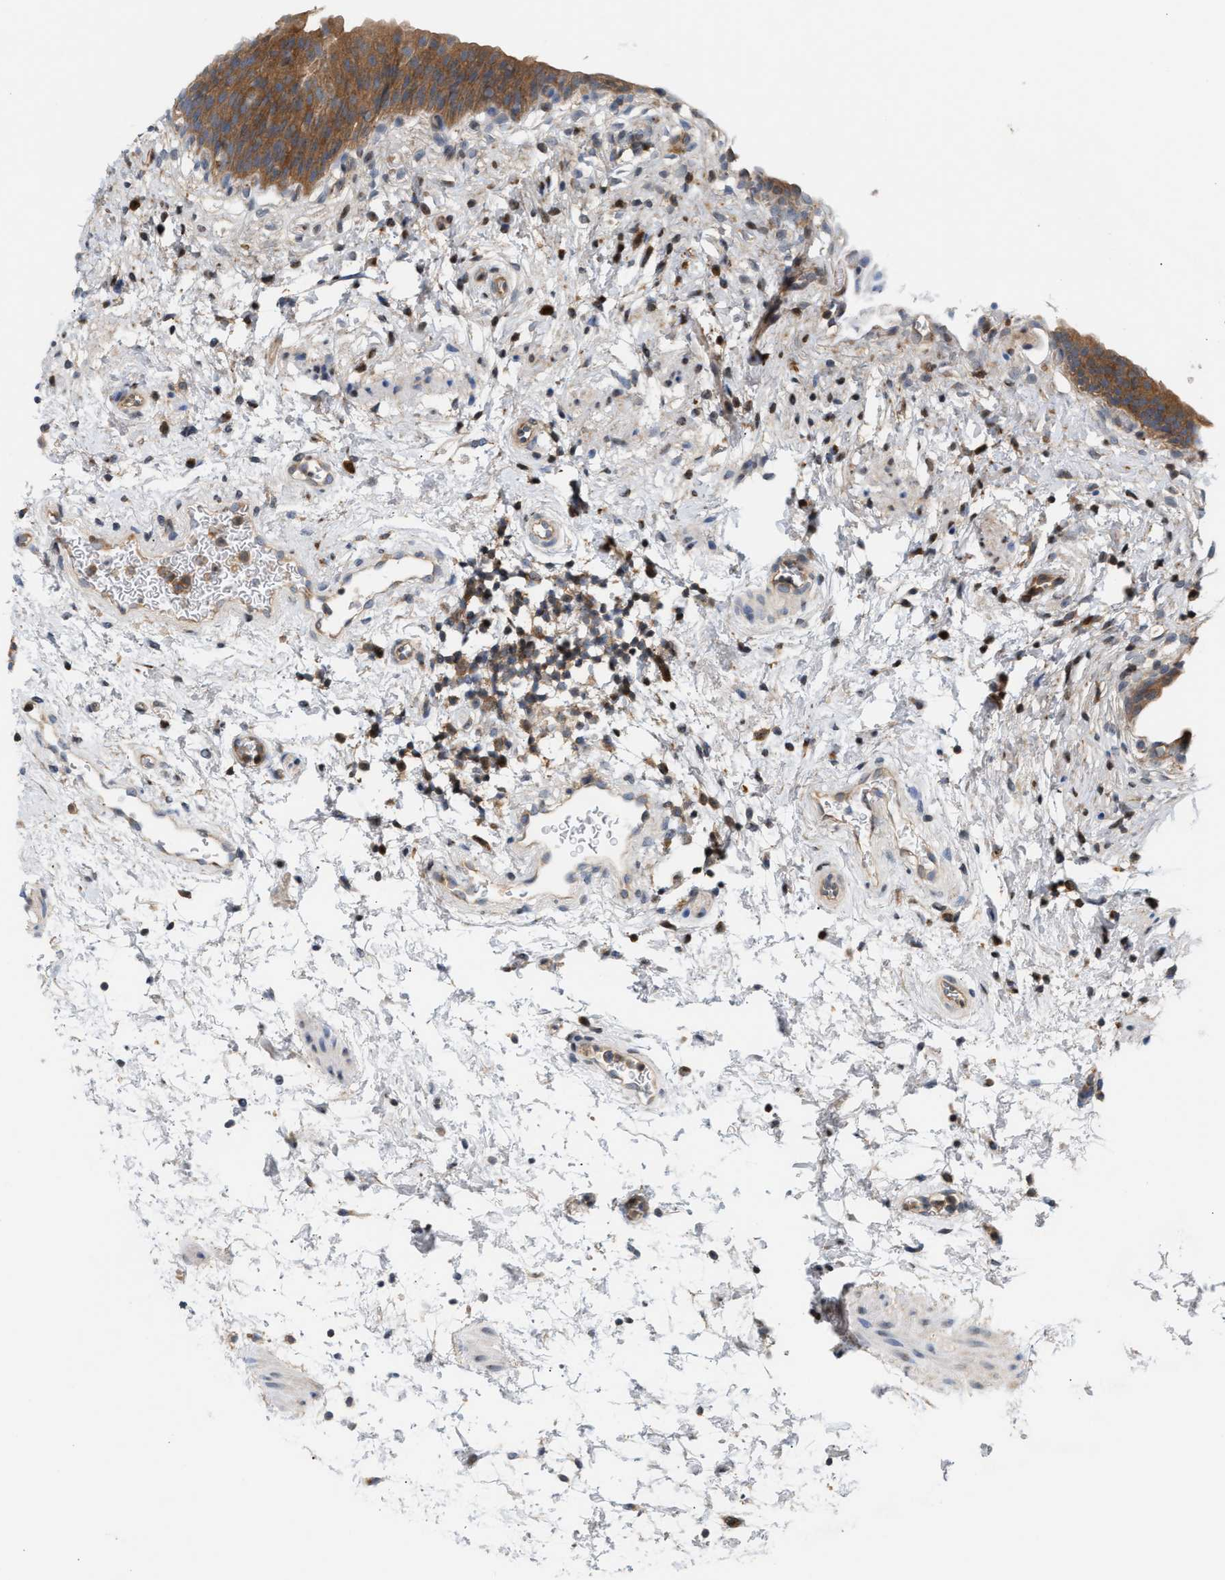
{"staining": {"intensity": "moderate", "quantity": ">75%", "location": "cytoplasmic/membranous"}, "tissue": "urinary bladder", "cell_type": "Urothelial cells", "image_type": "normal", "snomed": [{"axis": "morphology", "description": "Normal tissue, NOS"}, {"axis": "topography", "description": "Urinary bladder"}], "caption": "A histopathology image of urinary bladder stained for a protein shows moderate cytoplasmic/membranous brown staining in urothelial cells. (Brightfield microscopy of DAB IHC at high magnification).", "gene": "DBNL", "patient": {"sex": "male", "age": 37}}